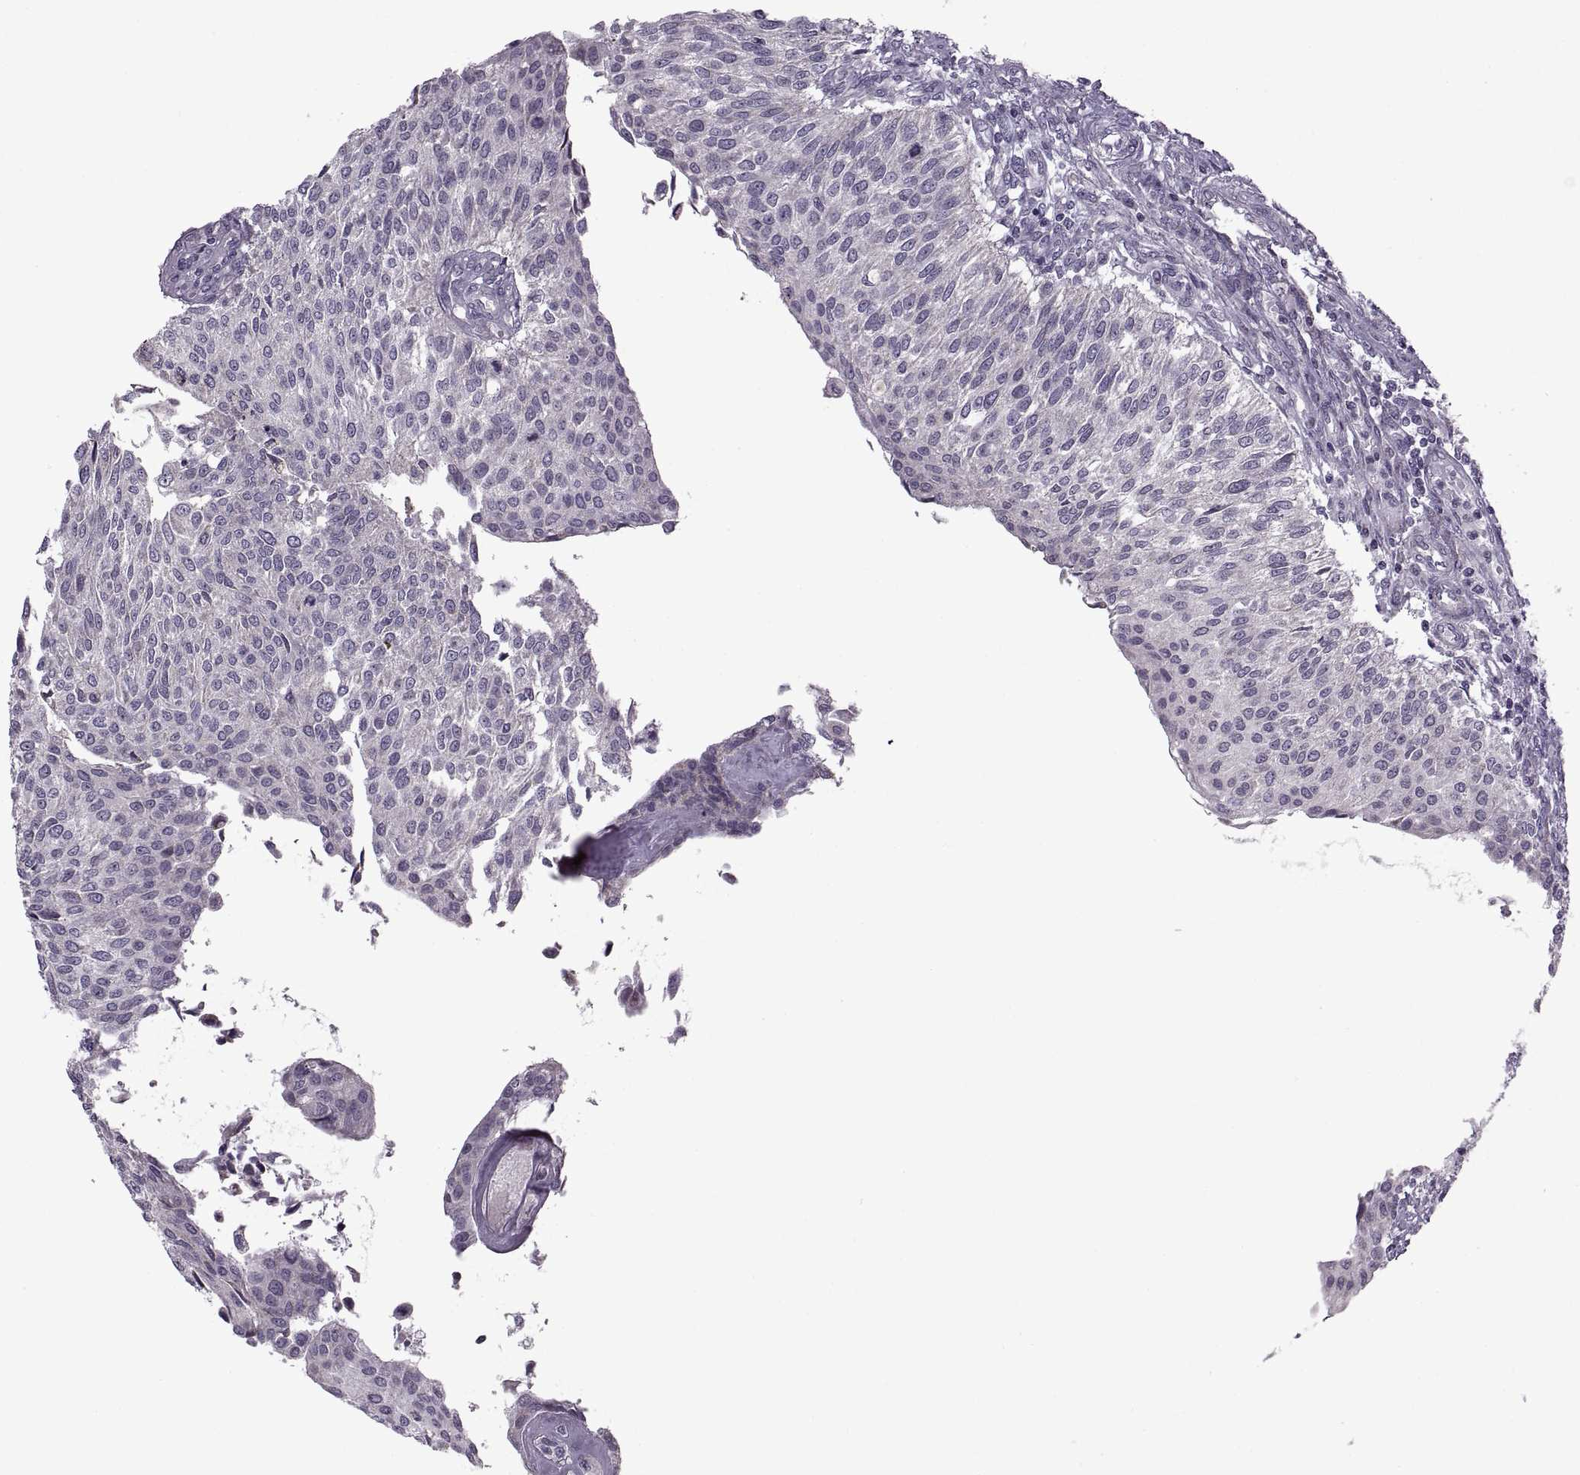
{"staining": {"intensity": "negative", "quantity": "none", "location": "none"}, "tissue": "urothelial cancer", "cell_type": "Tumor cells", "image_type": "cancer", "snomed": [{"axis": "morphology", "description": "Urothelial carcinoma, NOS"}, {"axis": "topography", "description": "Urinary bladder"}], "caption": "The photomicrograph reveals no staining of tumor cells in transitional cell carcinoma.", "gene": "PIERCE1", "patient": {"sex": "male", "age": 55}}